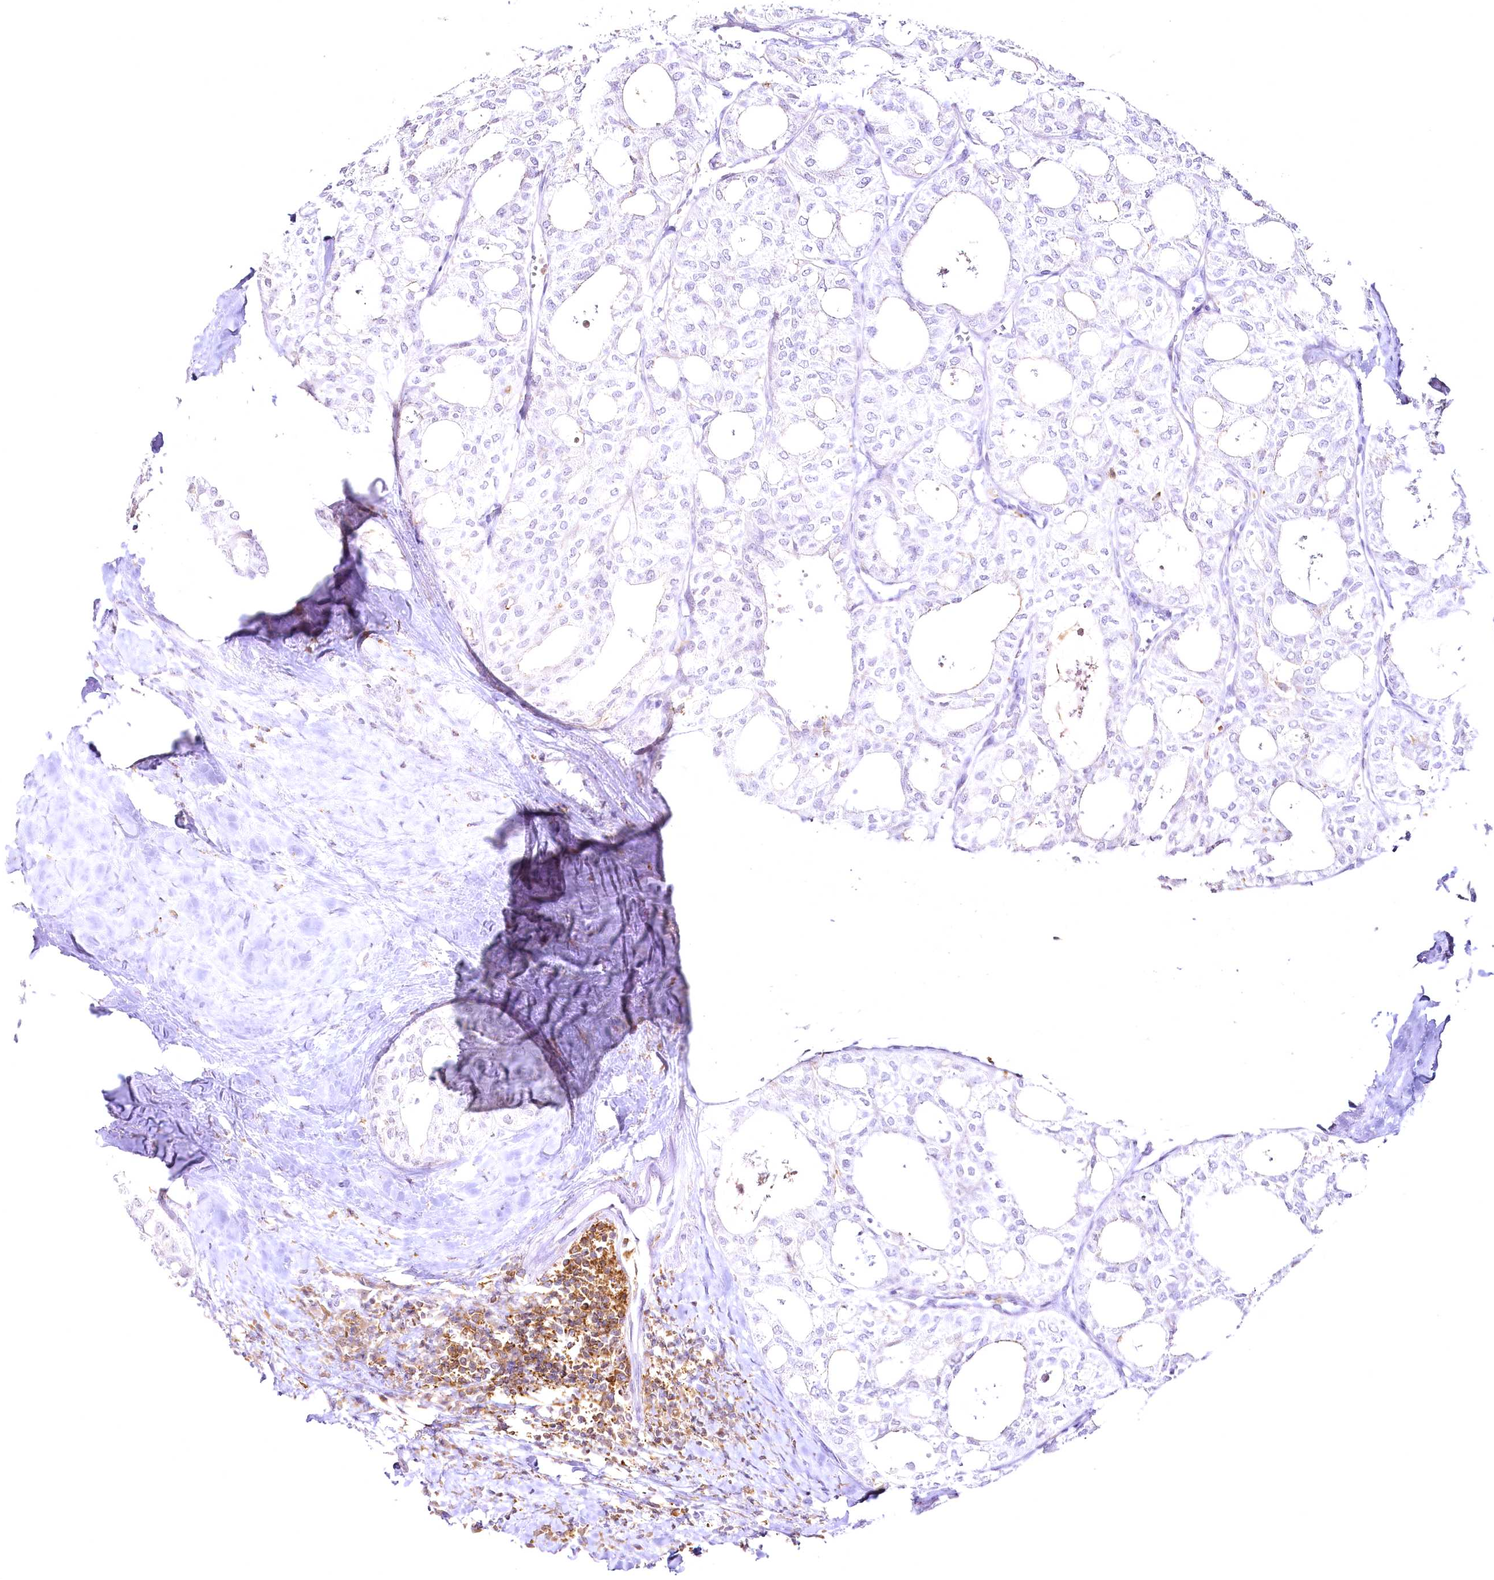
{"staining": {"intensity": "negative", "quantity": "none", "location": "none"}, "tissue": "thyroid cancer", "cell_type": "Tumor cells", "image_type": "cancer", "snomed": [{"axis": "morphology", "description": "Follicular adenoma carcinoma, NOS"}, {"axis": "topography", "description": "Thyroid gland"}], "caption": "Thyroid cancer (follicular adenoma carcinoma) was stained to show a protein in brown. There is no significant positivity in tumor cells.", "gene": "DOCK2", "patient": {"sex": "male", "age": 75}}